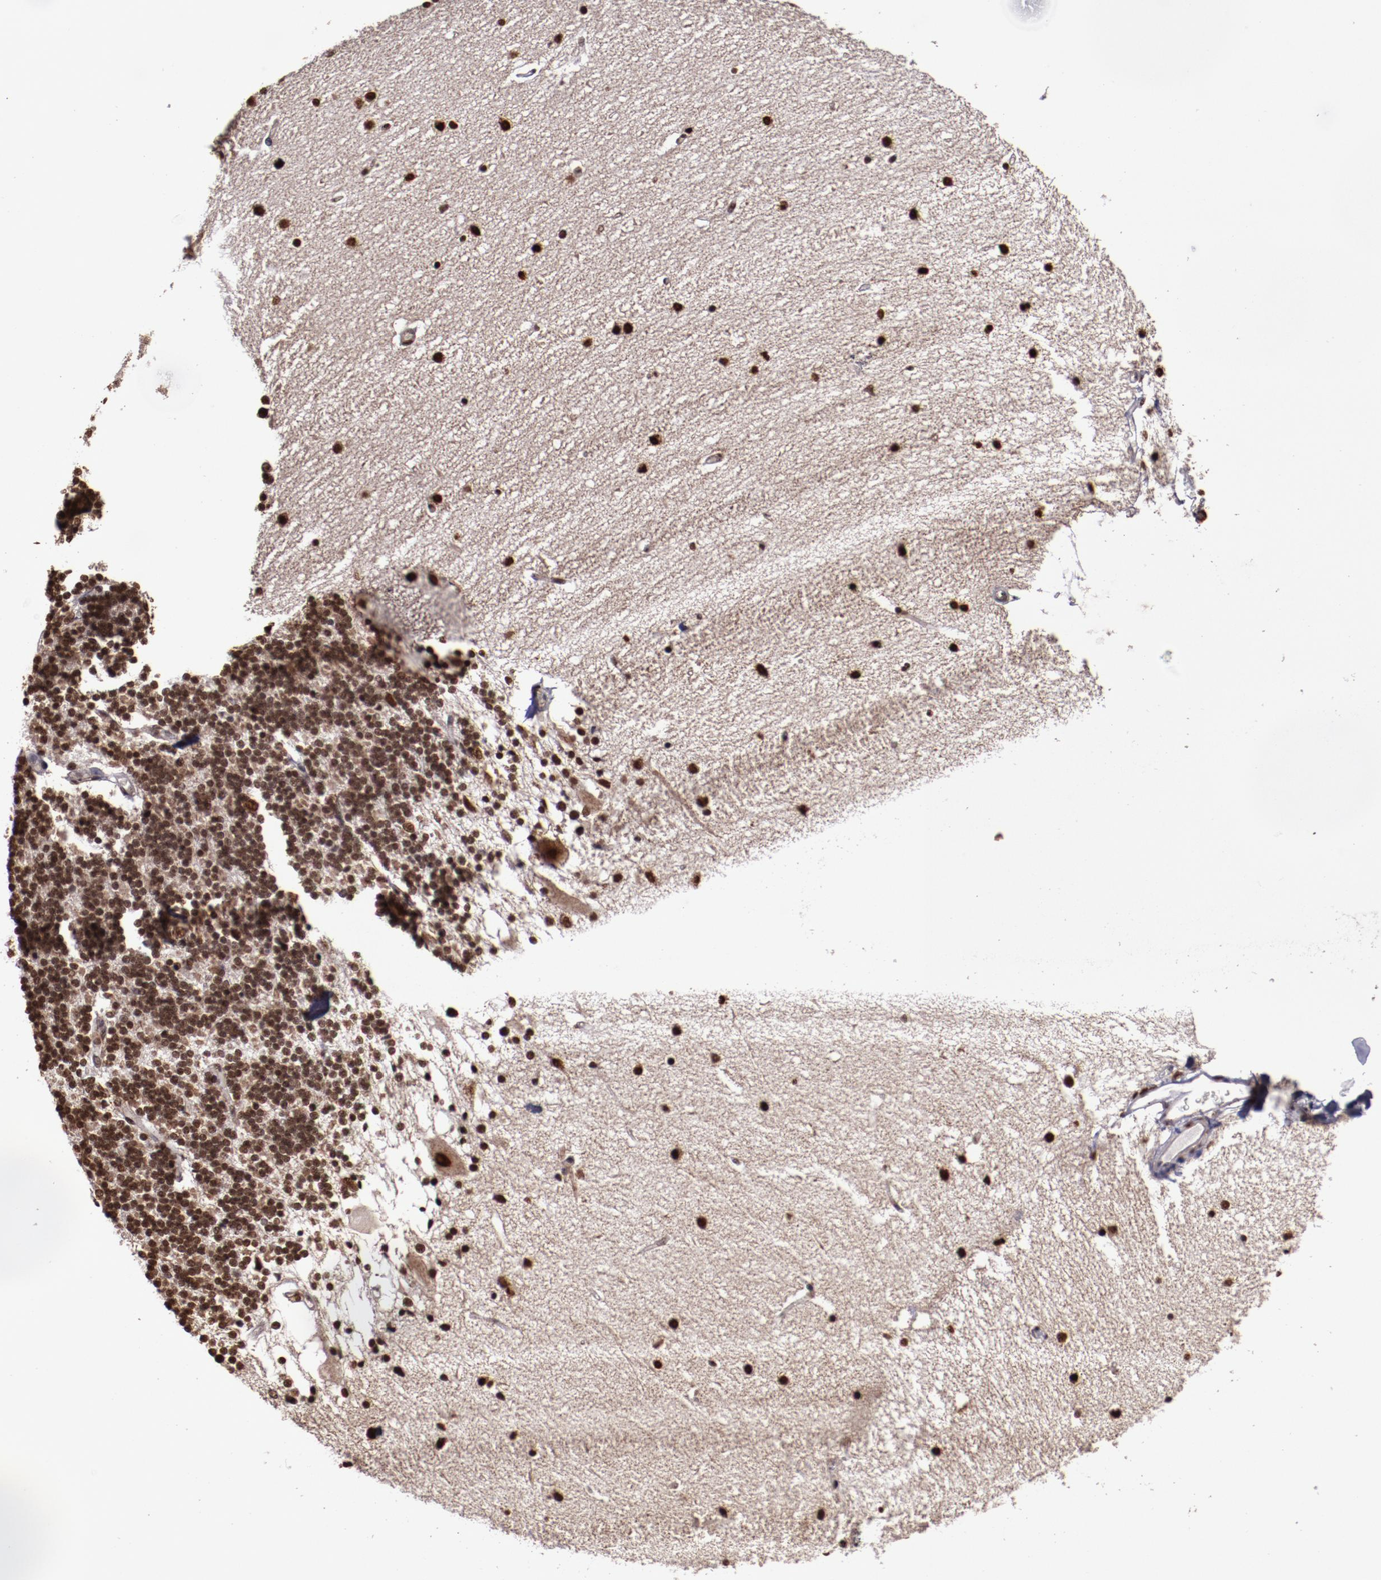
{"staining": {"intensity": "moderate", "quantity": ">75%", "location": "nuclear"}, "tissue": "cerebellum", "cell_type": "Cells in granular layer", "image_type": "normal", "snomed": [{"axis": "morphology", "description": "Normal tissue, NOS"}, {"axis": "topography", "description": "Cerebellum"}], "caption": "Brown immunohistochemical staining in benign human cerebellum demonstrates moderate nuclear expression in about >75% of cells in granular layer.", "gene": "CECR2", "patient": {"sex": "female", "age": 54}}